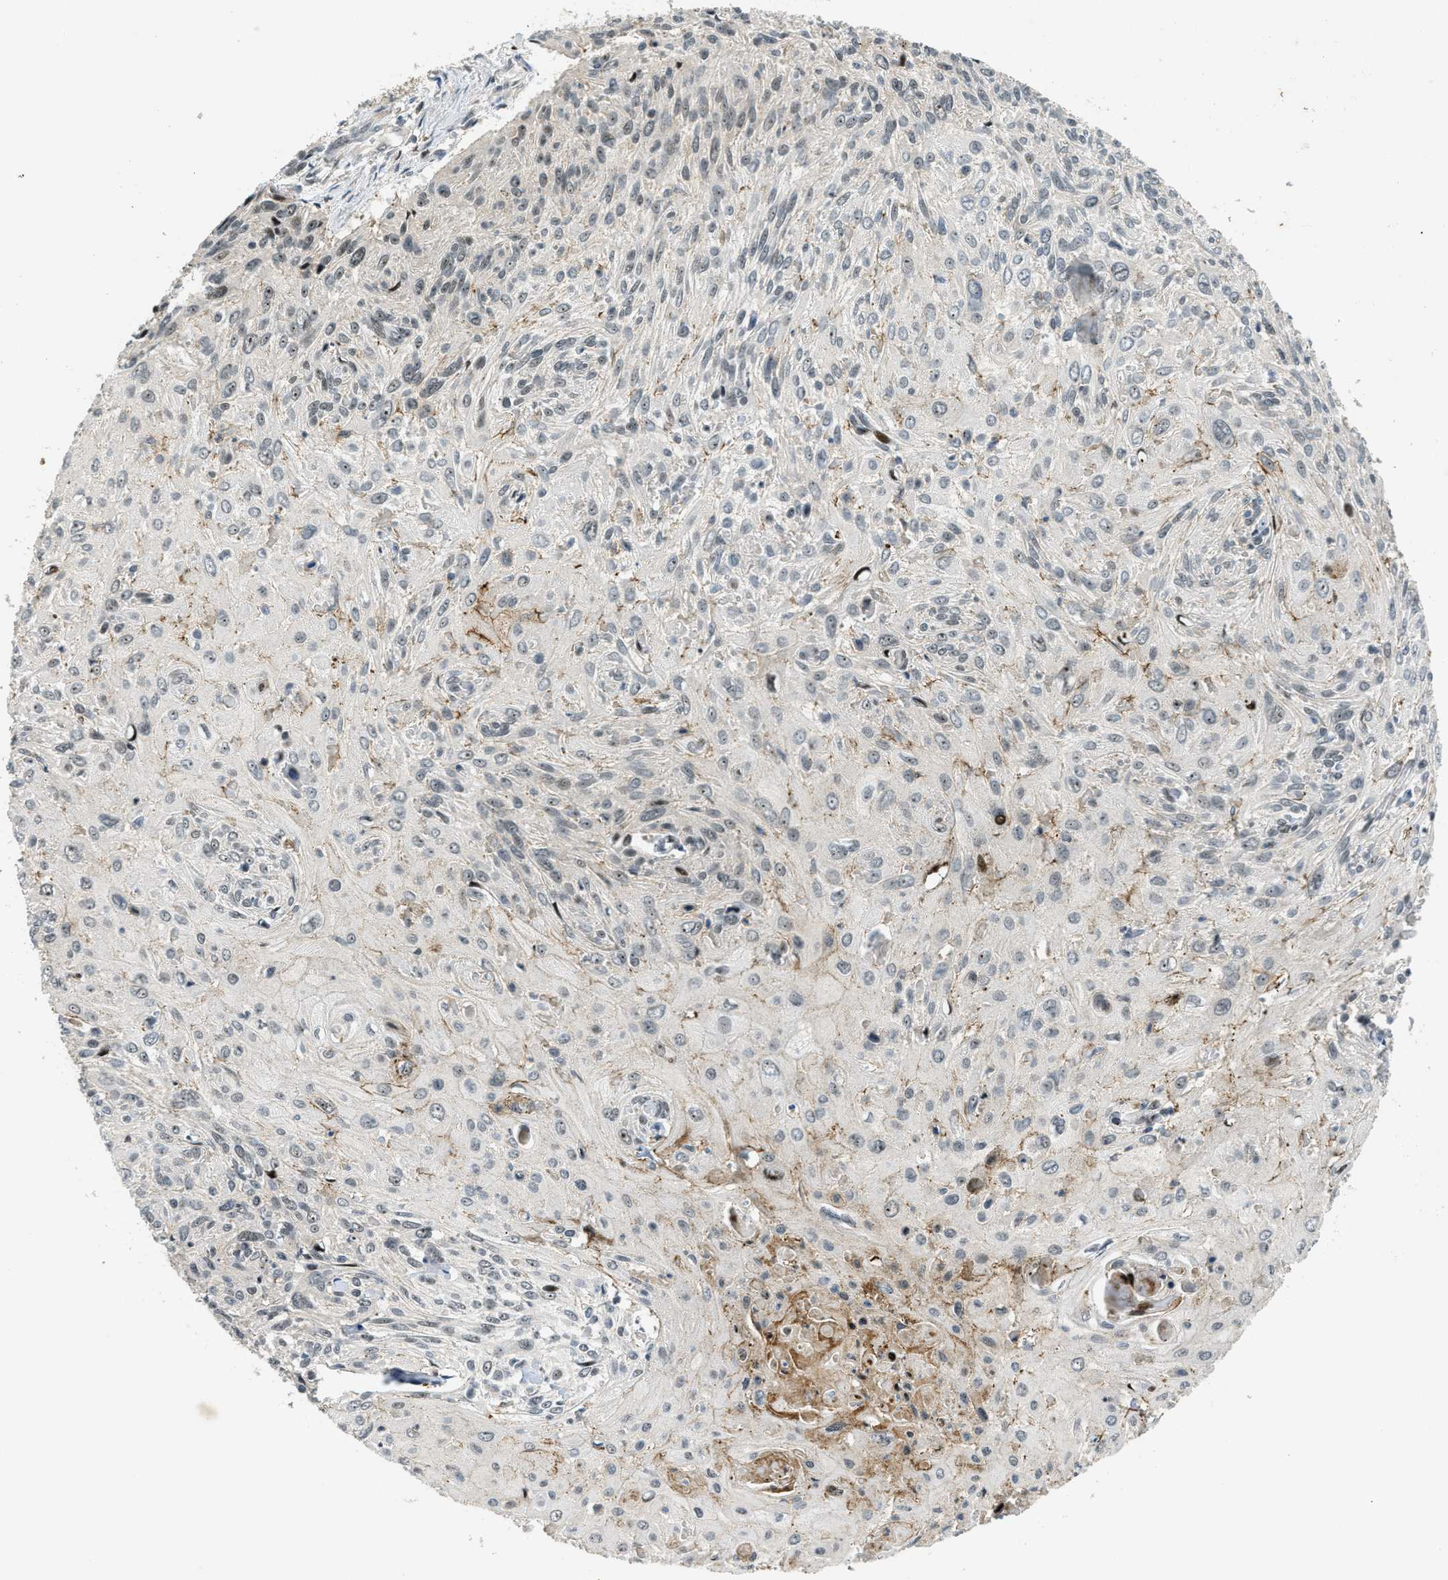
{"staining": {"intensity": "negative", "quantity": "none", "location": "none"}, "tissue": "cervical cancer", "cell_type": "Tumor cells", "image_type": "cancer", "snomed": [{"axis": "morphology", "description": "Squamous cell carcinoma, NOS"}, {"axis": "topography", "description": "Cervix"}], "caption": "Micrograph shows no significant protein positivity in tumor cells of cervical squamous cell carcinoma.", "gene": "TRAPPC14", "patient": {"sex": "female", "age": 51}}